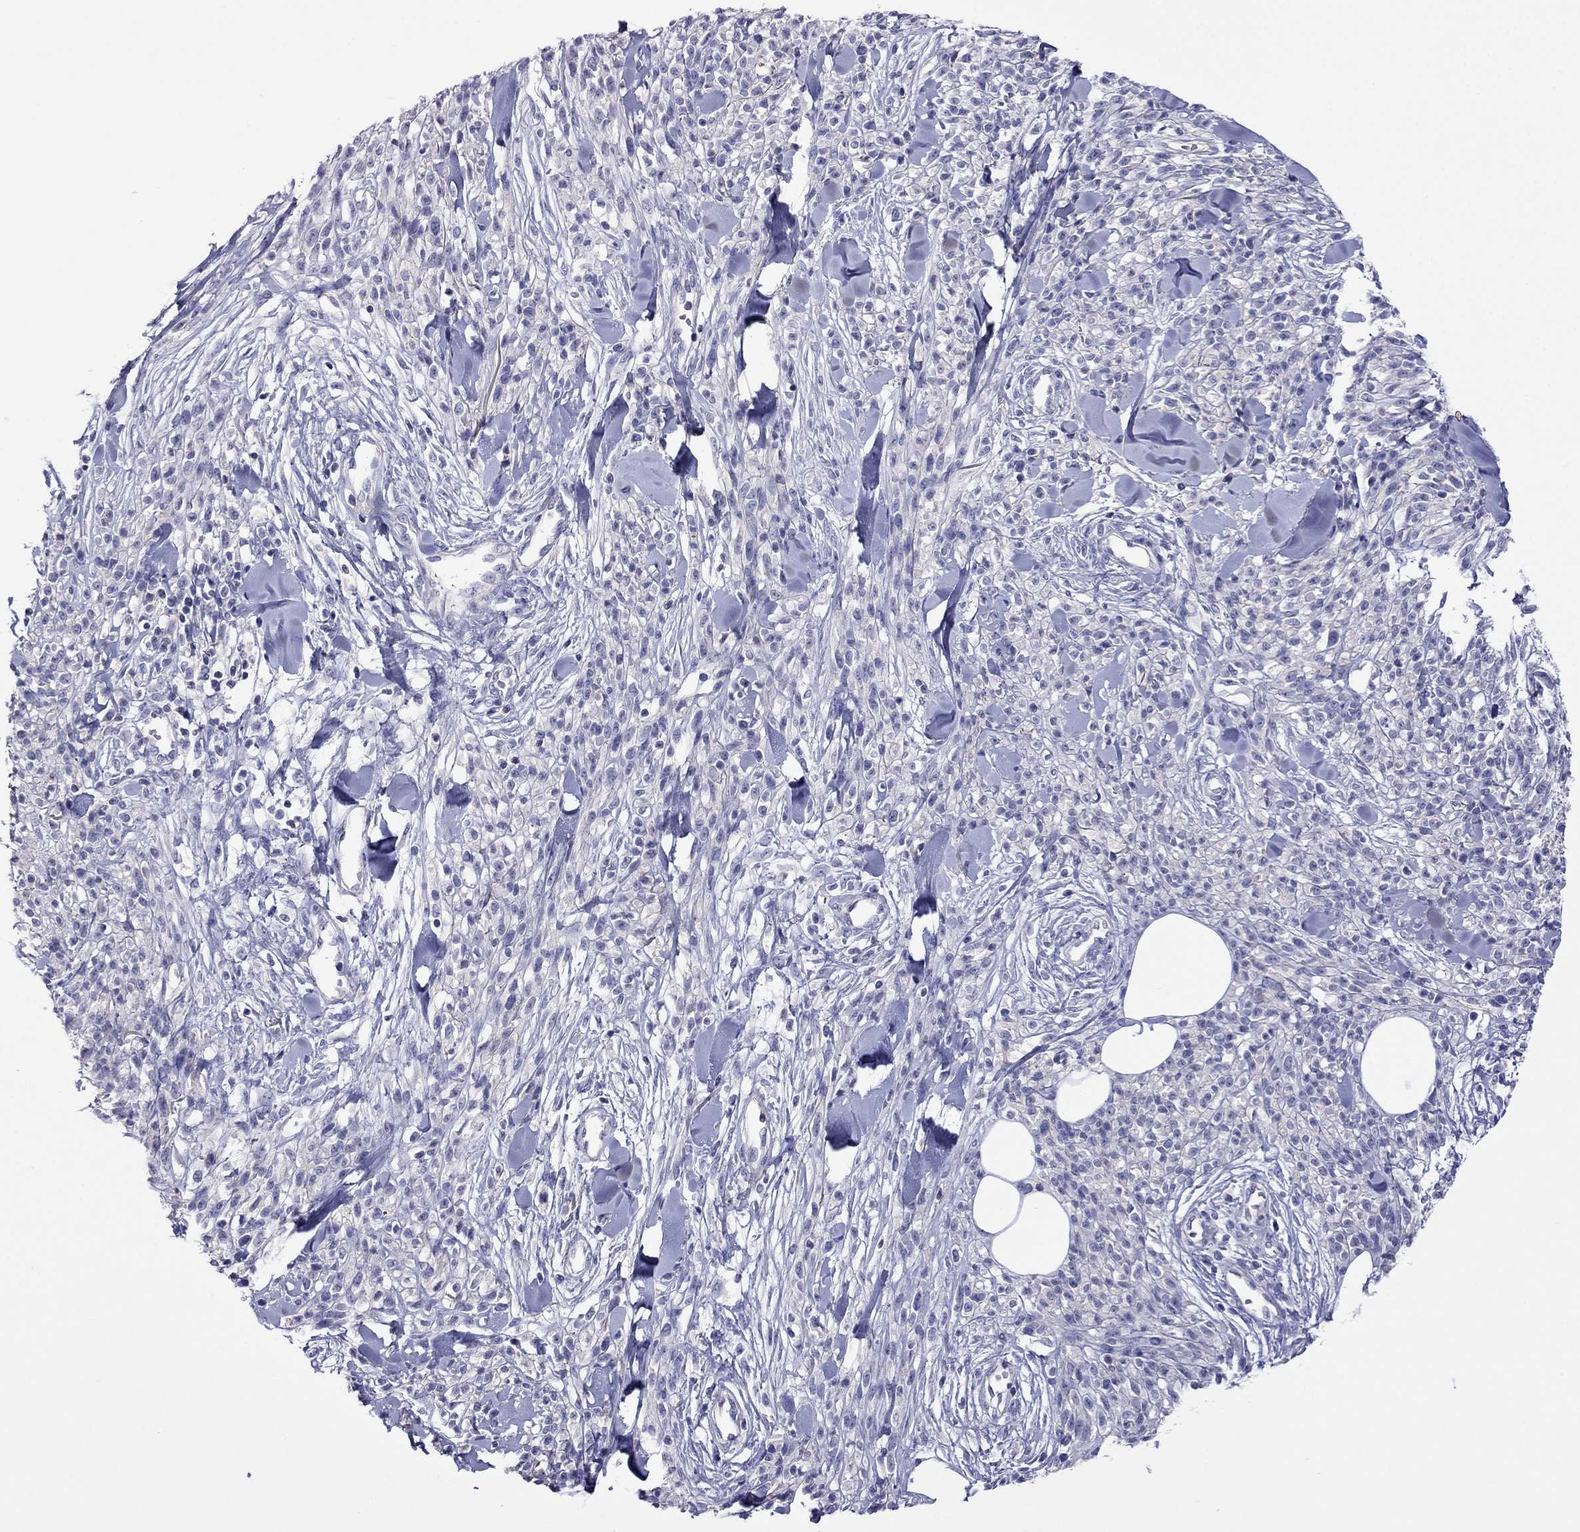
{"staining": {"intensity": "negative", "quantity": "none", "location": "none"}, "tissue": "melanoma", "cell_type": "Tumor cells", "image_type": "cancer", "snomed": [{"axis": "morphology", "description": "Malignant melanoma, NOS"}, {"axis": "topography", "description": "Skin"}, {"axis": "topography", "description": "Skin of trunk"}], "caption": "This is a micrograph of immunohistochemistry staining of melanoma, which shows no positivity in tumor cells. (DAB (3,3'-diaminobenzidine) immunohistochemistry, high magnification).", "gene": "STAR", "patient": {"sex": "male", "age": 74}}